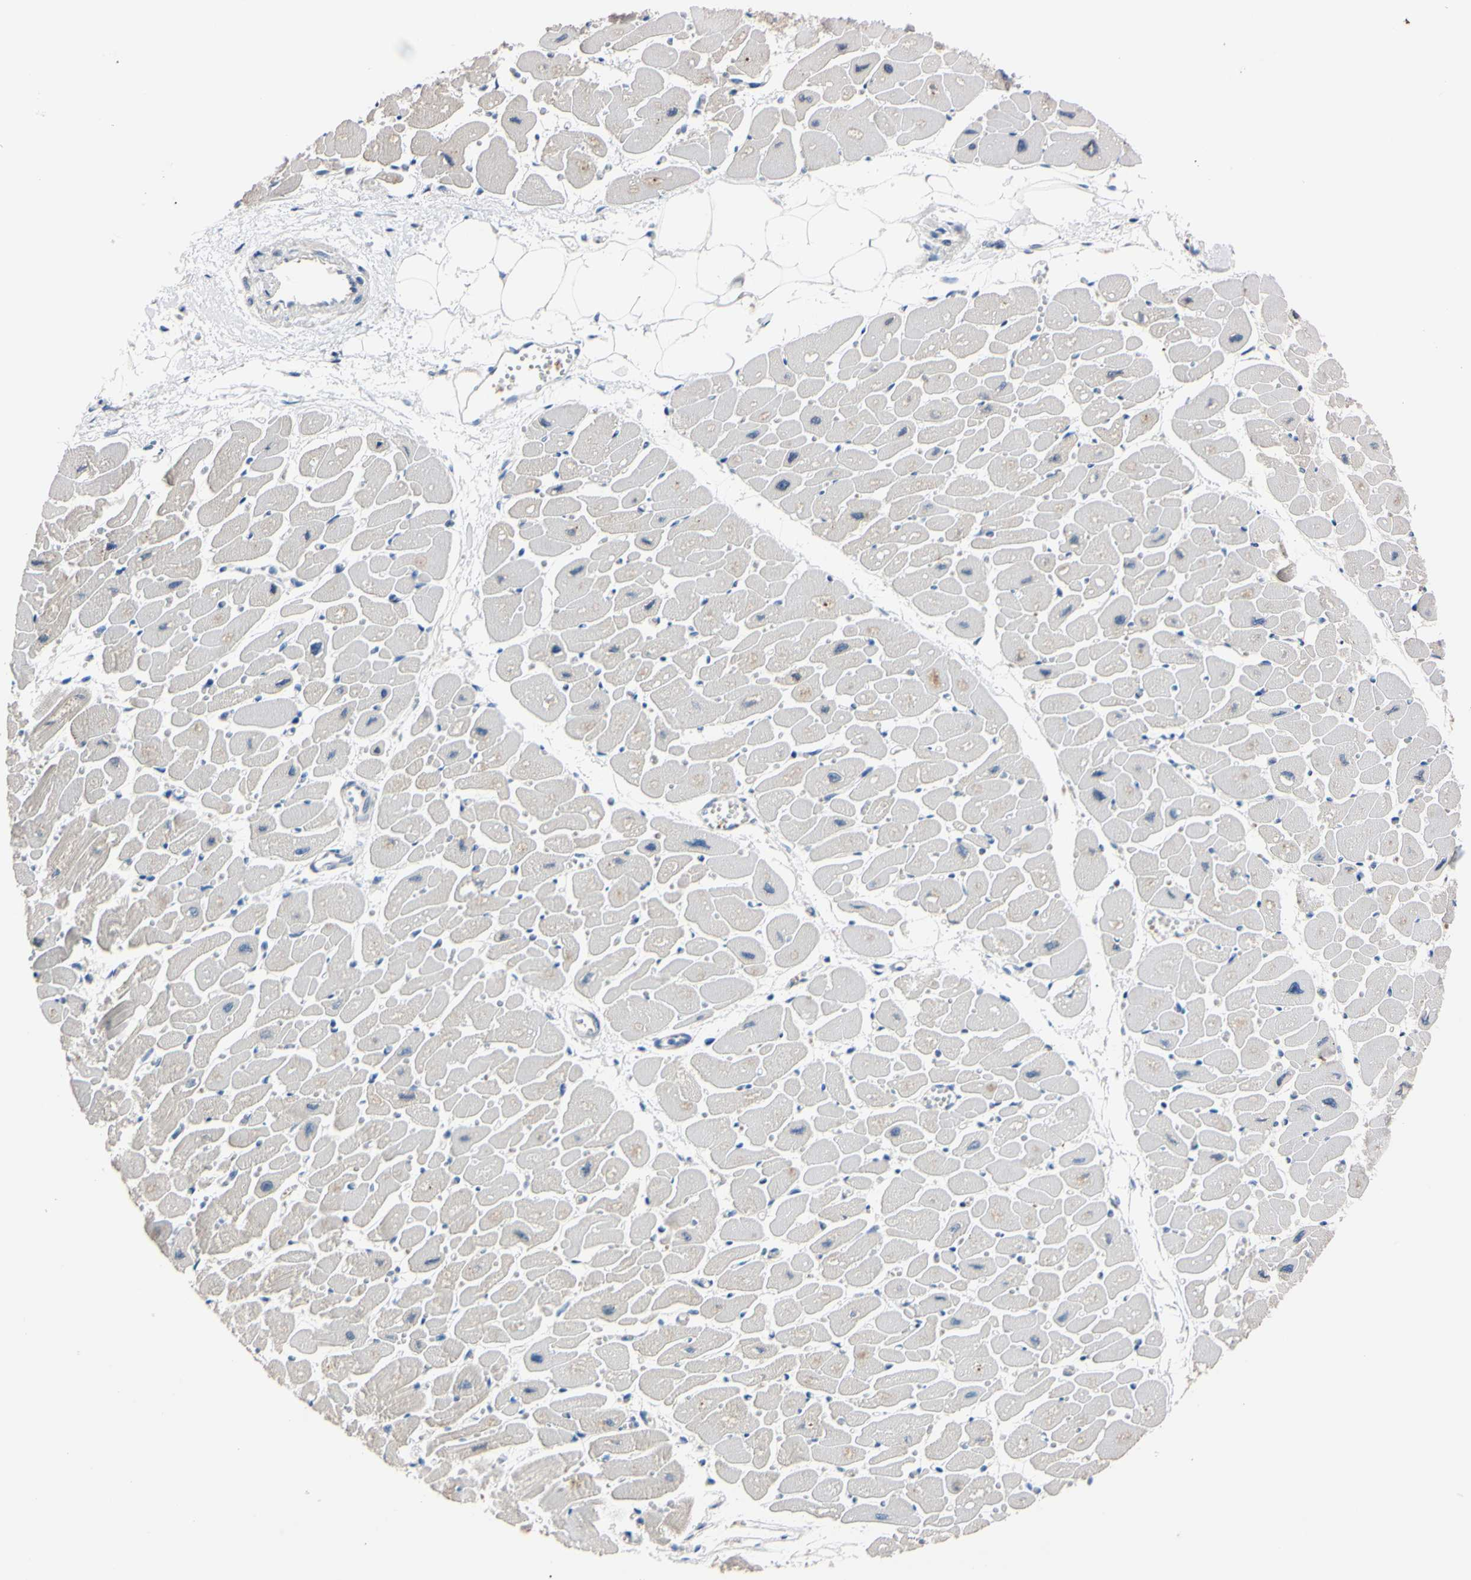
{"staining": {"intensity": "weak", "quantity": "25%-75%", "location": "cytoplasmic/membranous"}, "tissue": "heart muscle", "cell_type": "Cardiomyocytes", "image_type": "normal", "snomed": [{"axis": "morphology", "description": "Normal tissue, NOS"}, {"axis": "topography", "description": "Heart"}], "caption": "This histopathology image demonstrates immunohistochemistry staining of benign human heart muscle, with low weak cytoplasmic/membranous expression in about 25%-75% of cardiomyocytes.", "gene": "RARS1", "patient": {"sex": "female", "age": 54}}